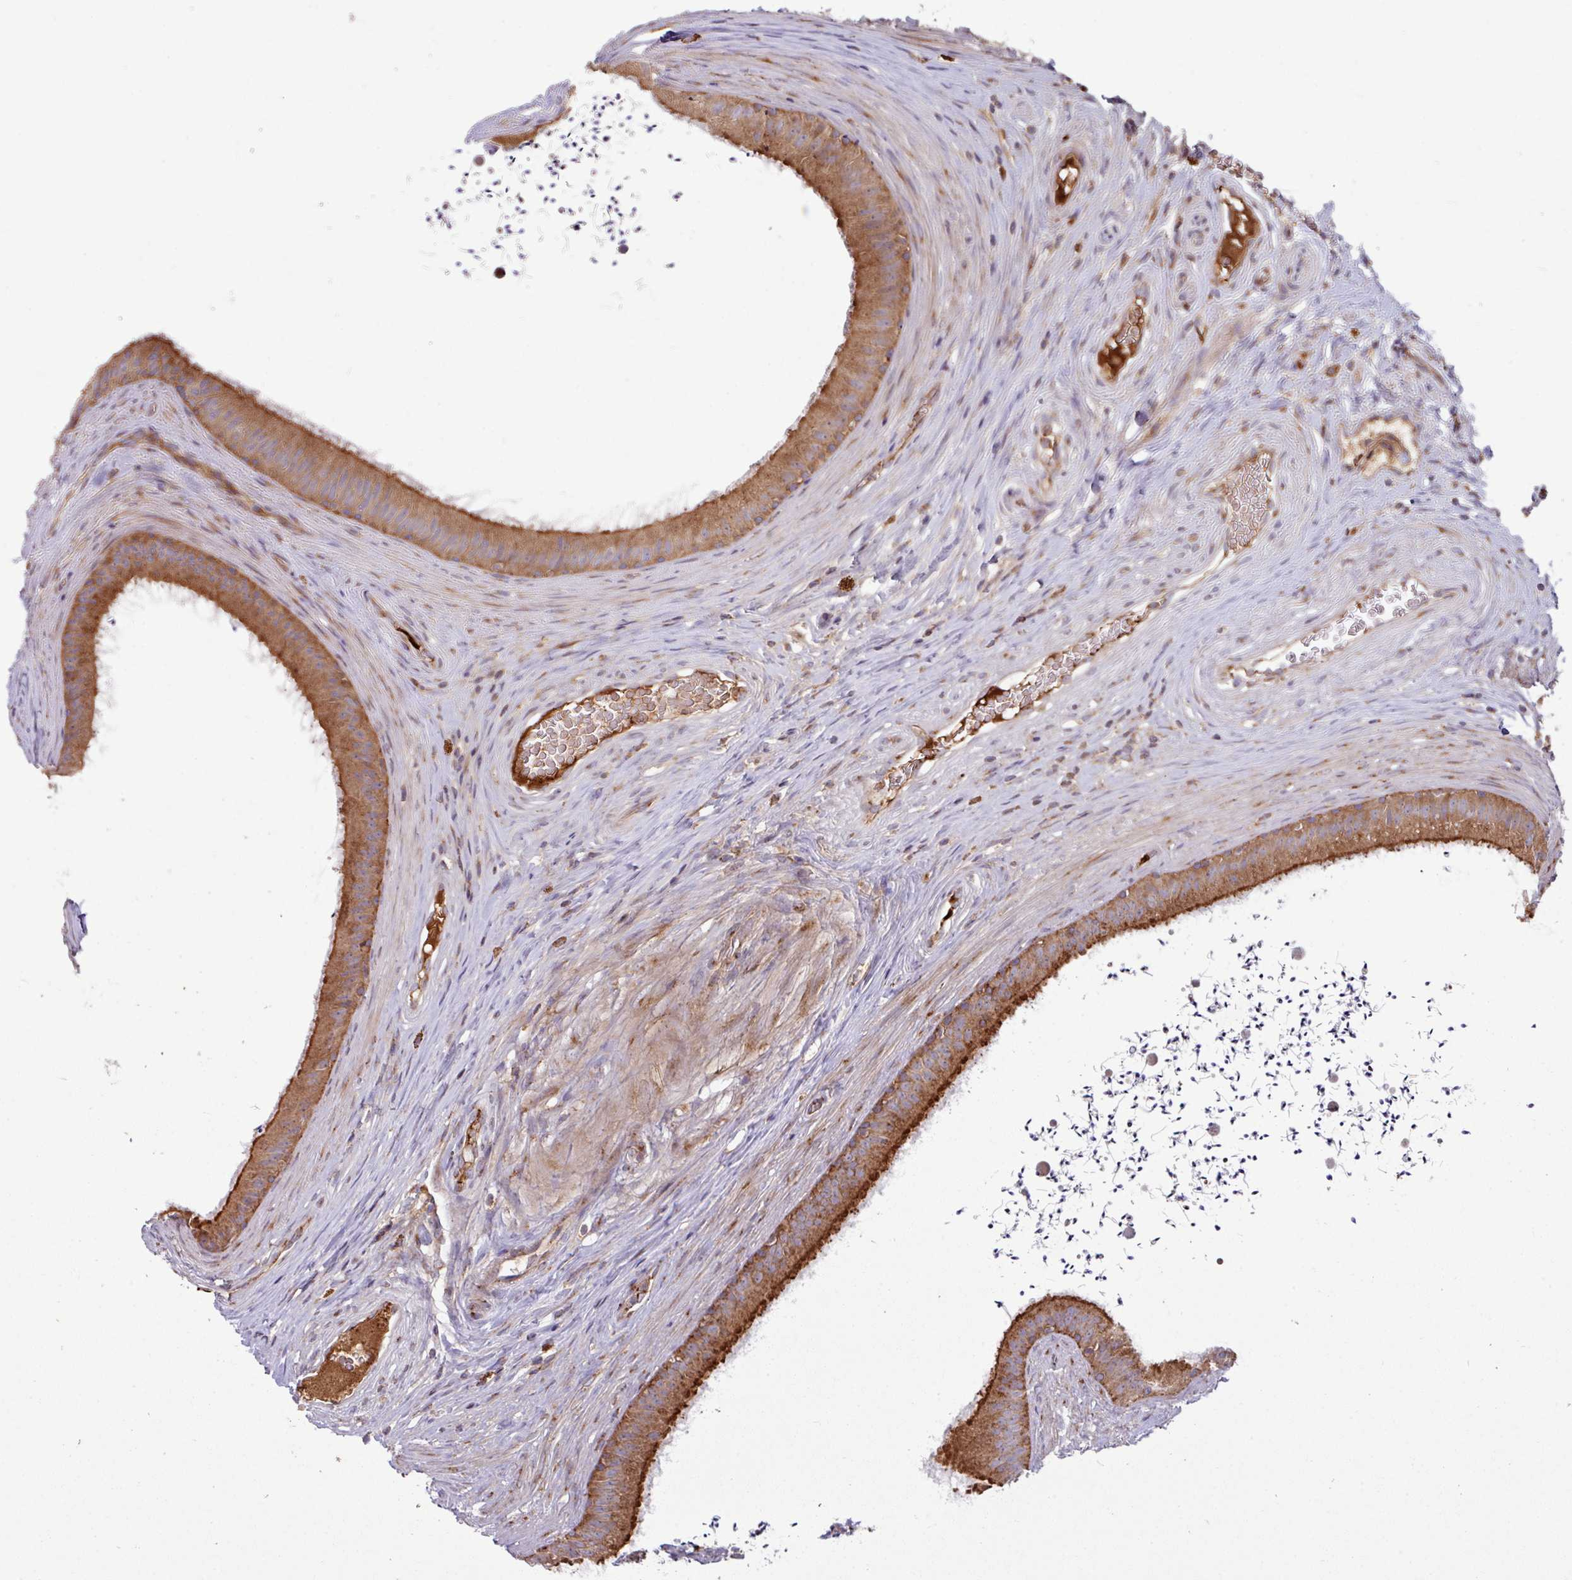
{"staining": {"intensity": "strong", "quantity": ">75%", "location": "cytoplasmic/membranous"}, "tissue": "epididymis", "cell_type": "Glandular cells", "image_type": "normal", "snomed": [{"axis": "morphology", "description": "Normal tissue, NOS"}, {"axis": "topography", "description": "Testis"}, {"axis": "topography", "description": "Epididymis"}], "caption": "This micrograph demonstrates immunohistochemistry staining of benign human epididymis, with high strong cytoplasmic/membranous expression in about >75% of glandular cells.", "gene": "LSM12", "patient": {"sex": "male", "age": 41}}